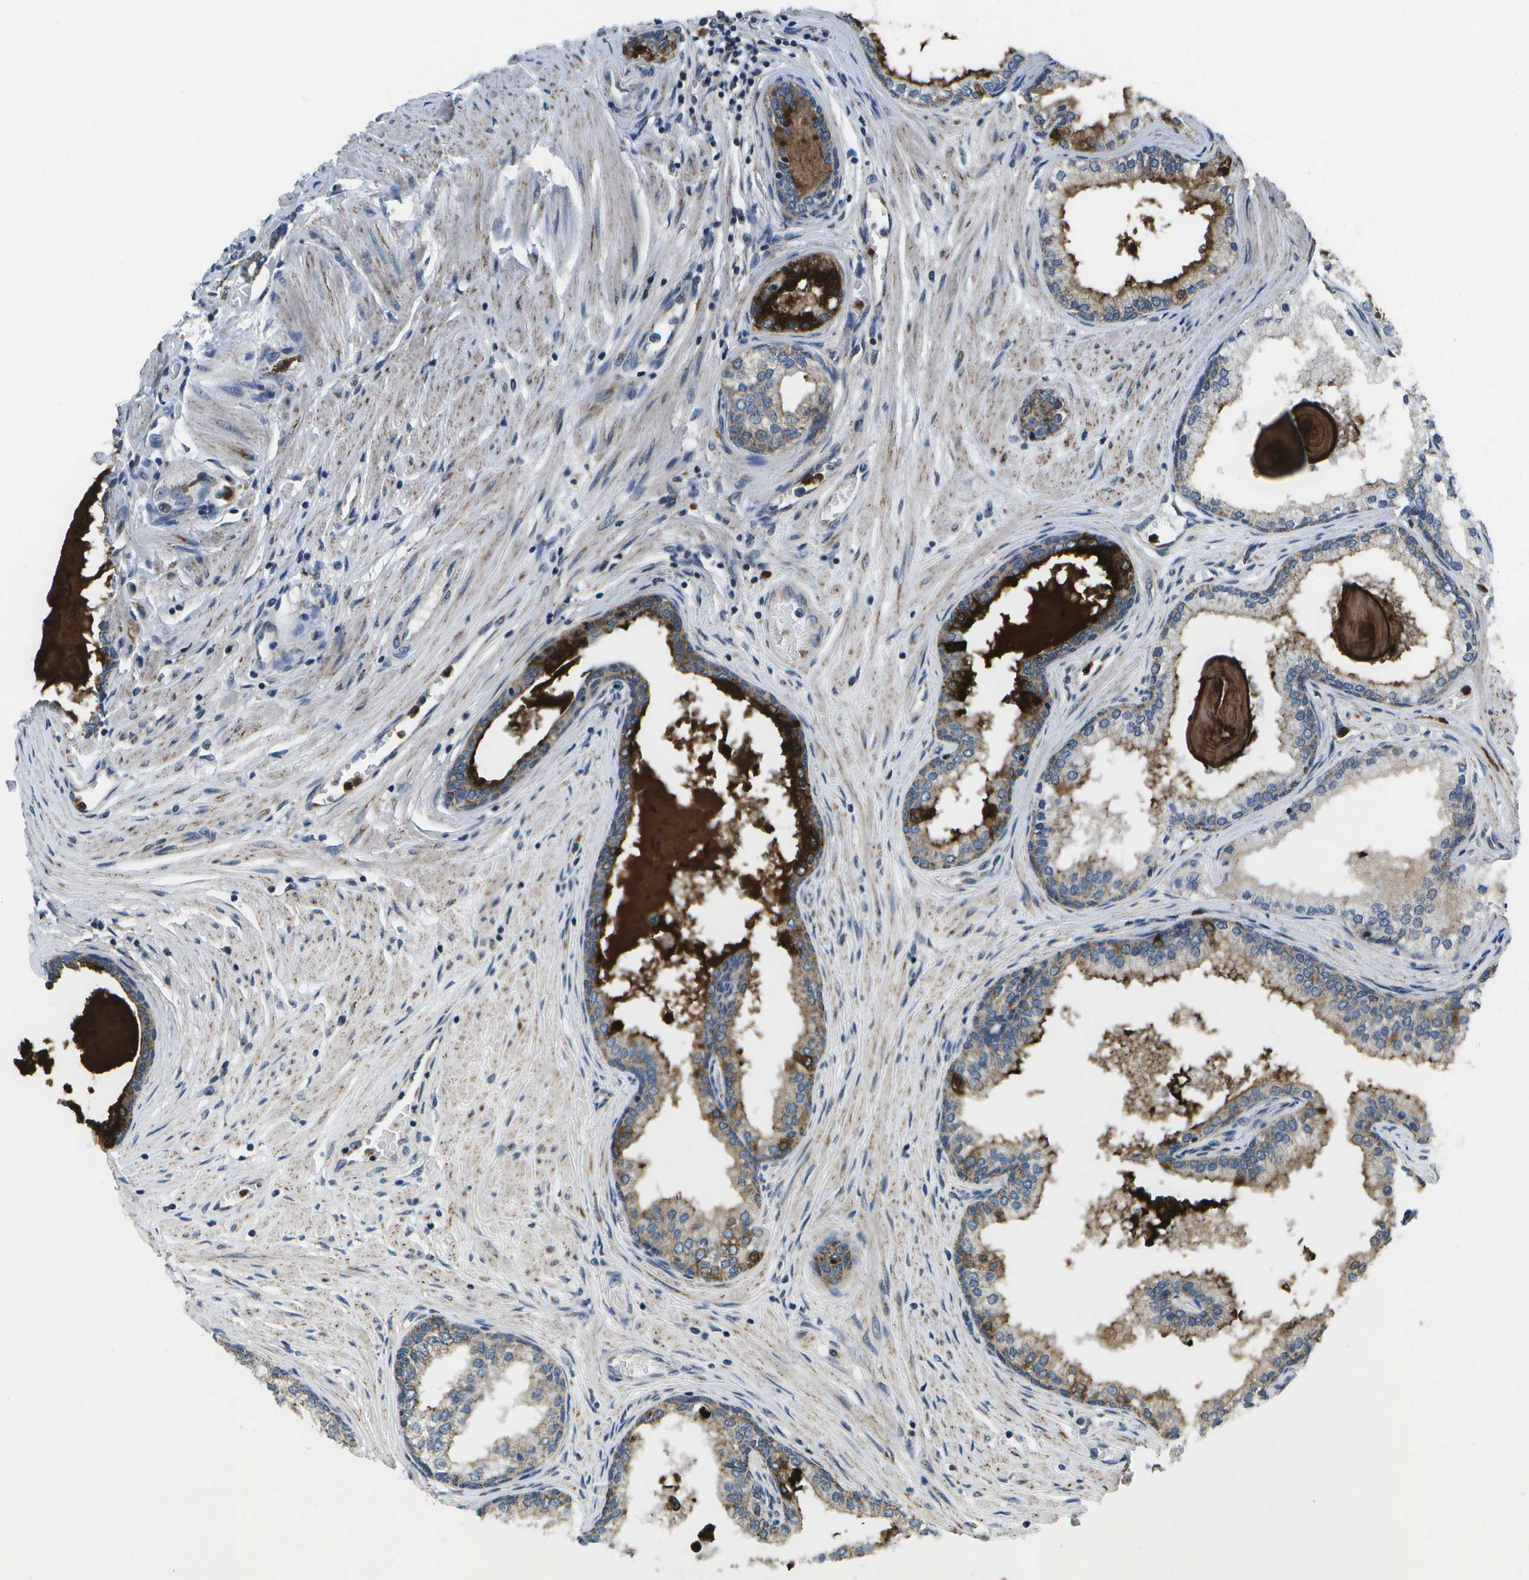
{"staining": {"intensity": "moderate", "quantity": ">75%", "location": "cytoplasmic/membranous"}, "tissue": "prostate cancer", "cell_type": "Tumor cells", "image_type": "cancer", "snomed": [{"axis": "morphology", "description": "Adenocarcinoma, Low grade"}, {"axis": "topography", "description": "Prostate"}], "caption": "IHC of human prostate cancer exhibits medium levels of moderate cytoplasmic/membranous expression in approximately >75% of tumor cells. The protein of interest is stained brown, and the nuclei are stained in blue (DAB IHC with brightfield microscopy, high magnification).", "gene": "GALNT15", "patient": {"sex": "male", "age": 63}}